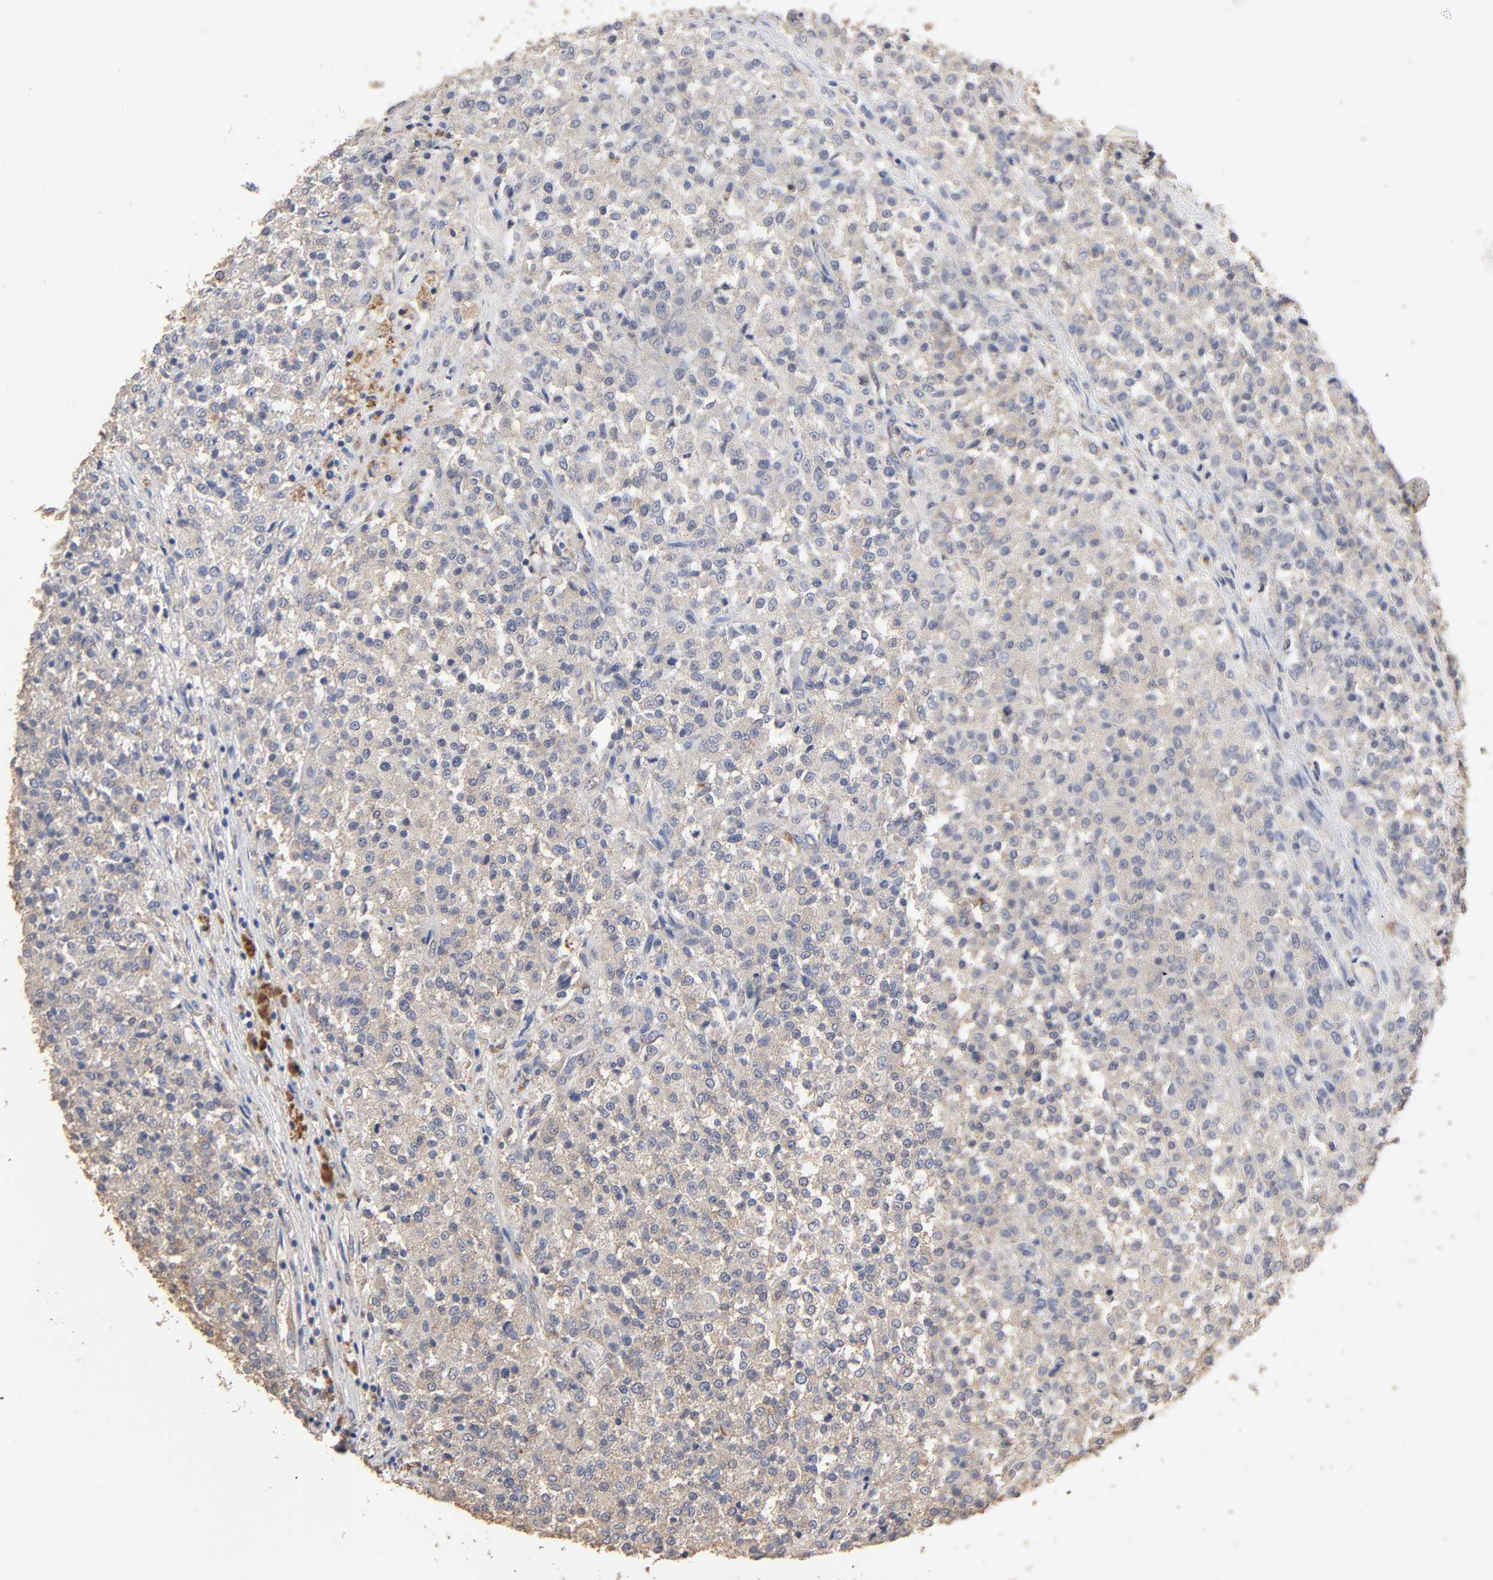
{"staining": {"intensity": "weak", "quantity": ">75%", "location": "cytoplasmic/membranous"}, "tissue": "testis cancer", "cell_type": "Tumor cells", "image_type": "cancer", "snomed": [{"axis": "morphology", "description": "Seminoma, NOS"}, {"axis": "topography", "description": "Testis"}], "caption": "Immunohistochemistry (IHC) staining of testis cancer (seminoma), which reveals low levels of weak cytoplasmic/membranous expression in about >75% of tumor cells indicating weak cytoplasmic/membranous protein positivity. The staining was performed using DAB (brown) for protein detection and nuclei were counterstained in hematoxylin (blue).", "gene": "EIF4G2", "patient": {"sex": "male", "age": 59}}